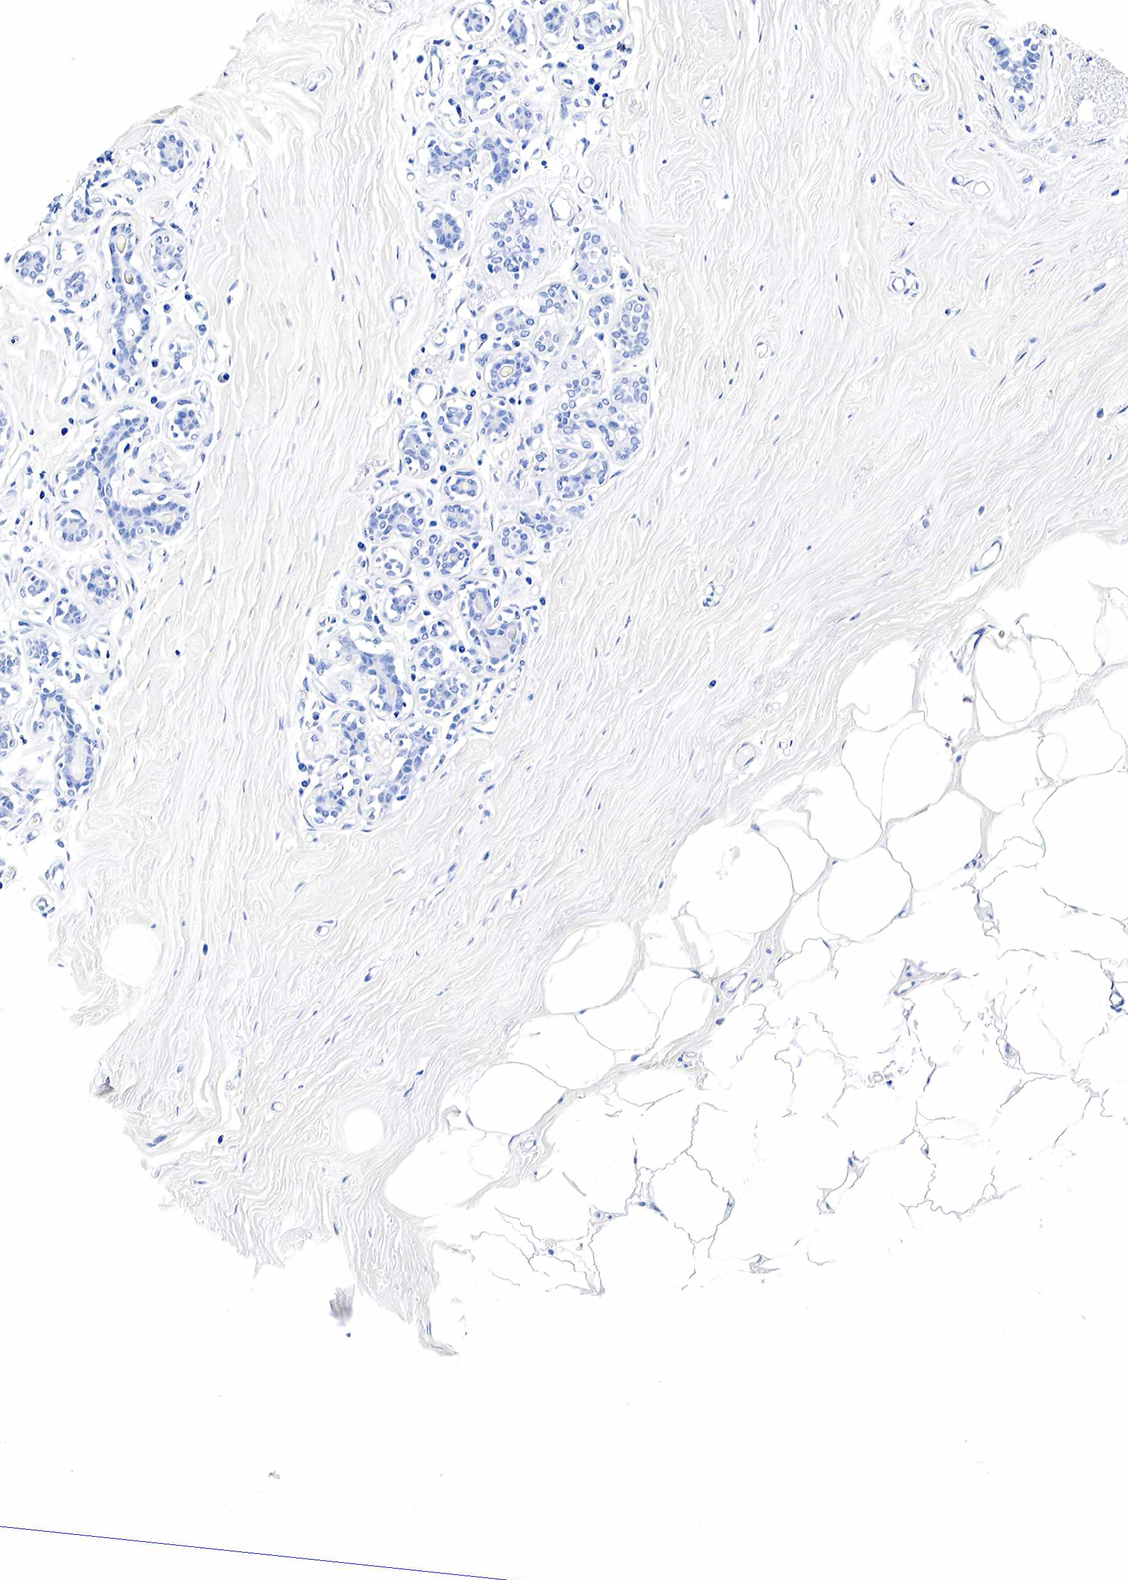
{"staining": {"intensity": "negative", "quantity": "none", "location": "none"}, "tissue": "breast", "cell_type": "Adipocytes", "image_type": "normal", "snomed": [{"axis": "morphology", "description": "Normal tissue, NOS"}, {"axis": "topography", "description": "Breast"}], "caption": "This is a image of immunohistochemistry staining of benign breast, which shows no positivity in adipocytes.", "gene": "GCG", "patient": {"sex": "female", "age": 45}}